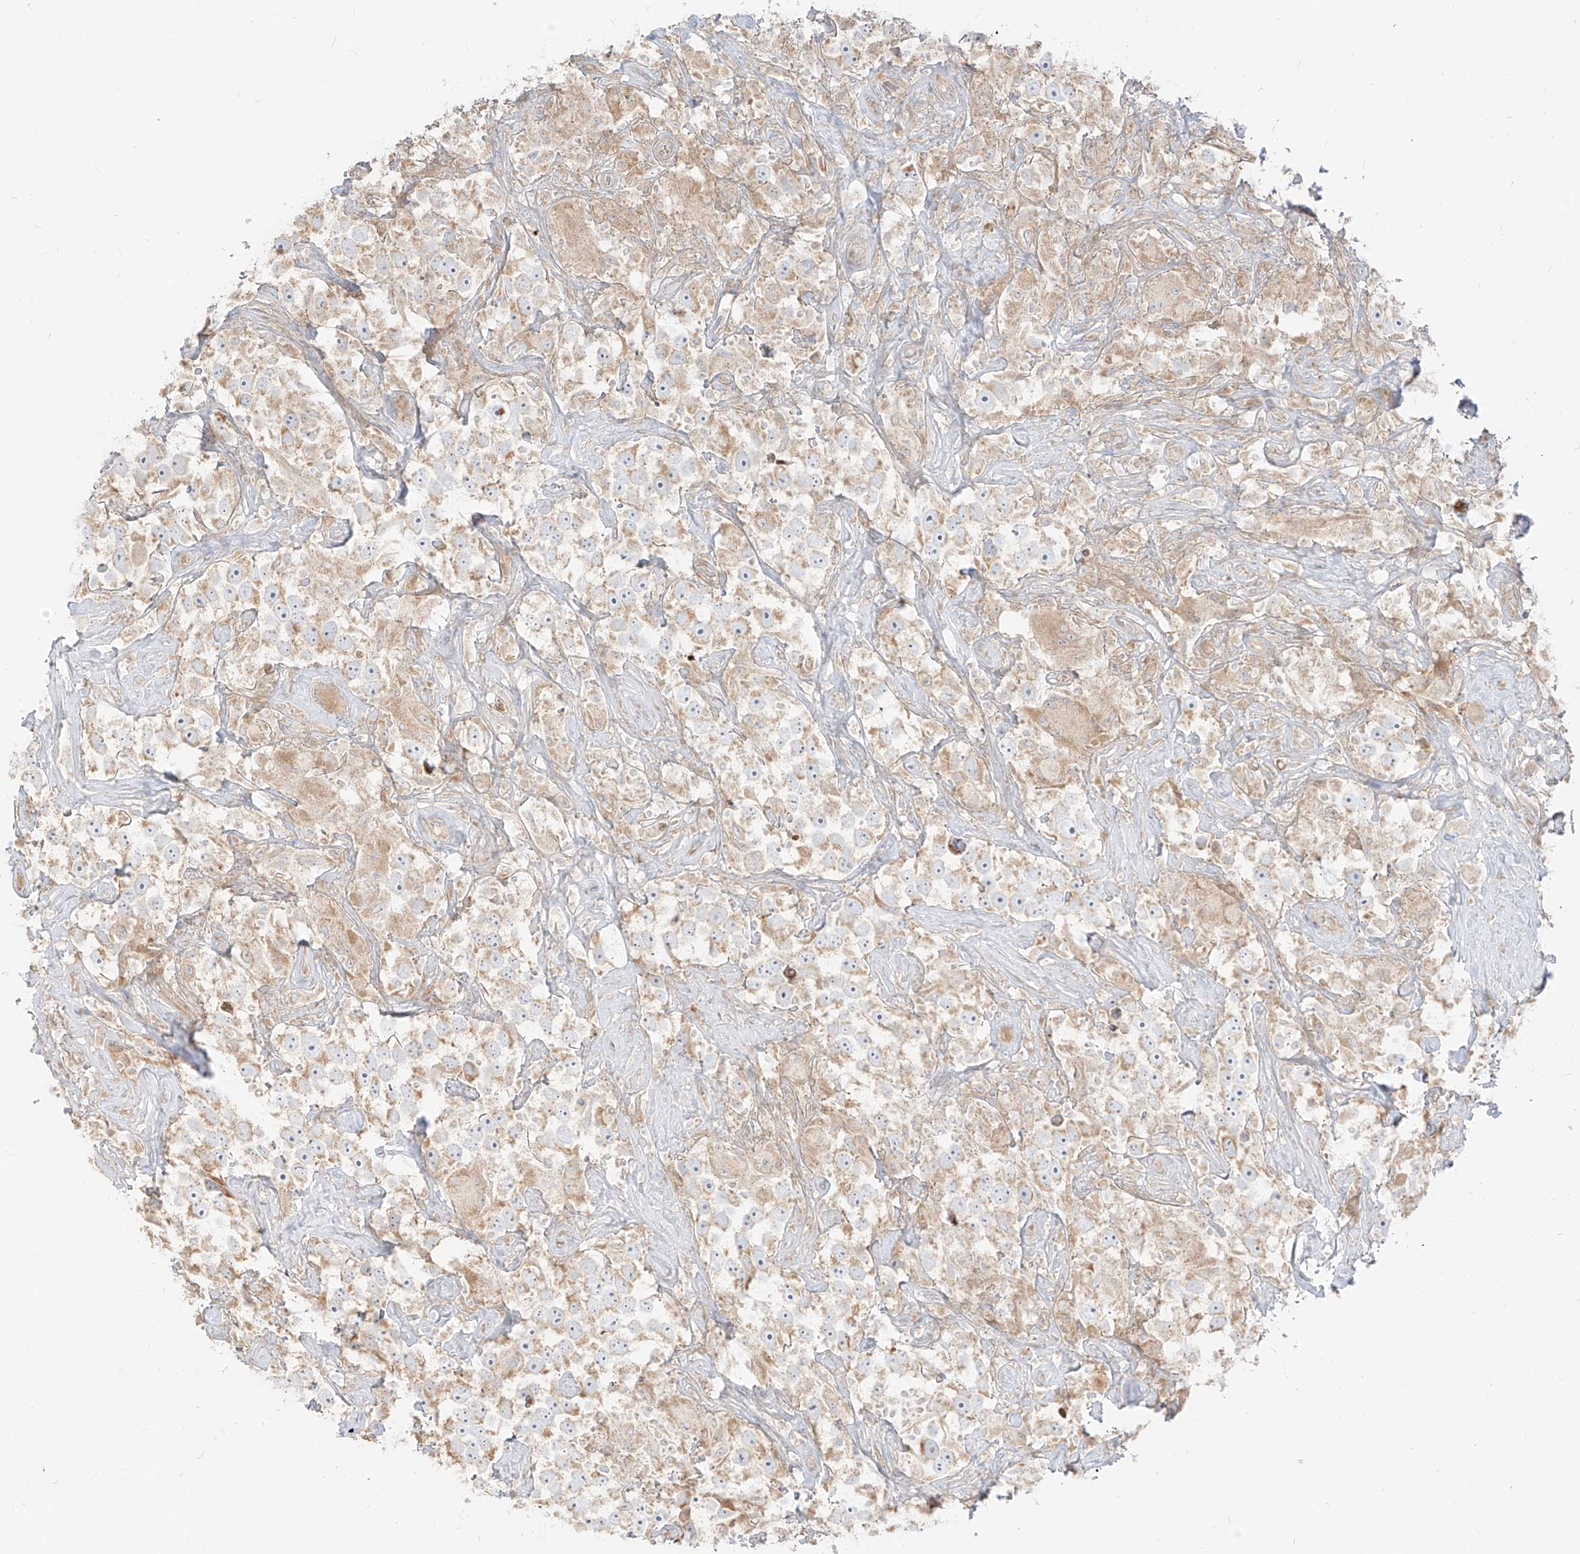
{"staining": {"intensity": "weak", "quantity": "25%-75%", "location": "cytoplasmic/membranous"}, "tissue": "testis cancer", "cell_type": "Tumor cells", "image_type": "cancer", "snomed": [{"axis": "morphology", "description": "Seminoma, NOS"}, {"axis": "topography", "description": "Testis"}], "caption": "High-magnification brightfield microscopy of testis seminoma stained with DAB (3,3'-diaminobenzidine) (brown) and counterstained with hematoxylin (blue). tumor cells exhibit weak cytoplasmic/membranous staining is identified in about25%-75% of cells.", "gene": "ZIM3", "patient": {"sex": "male", "age": 49}}